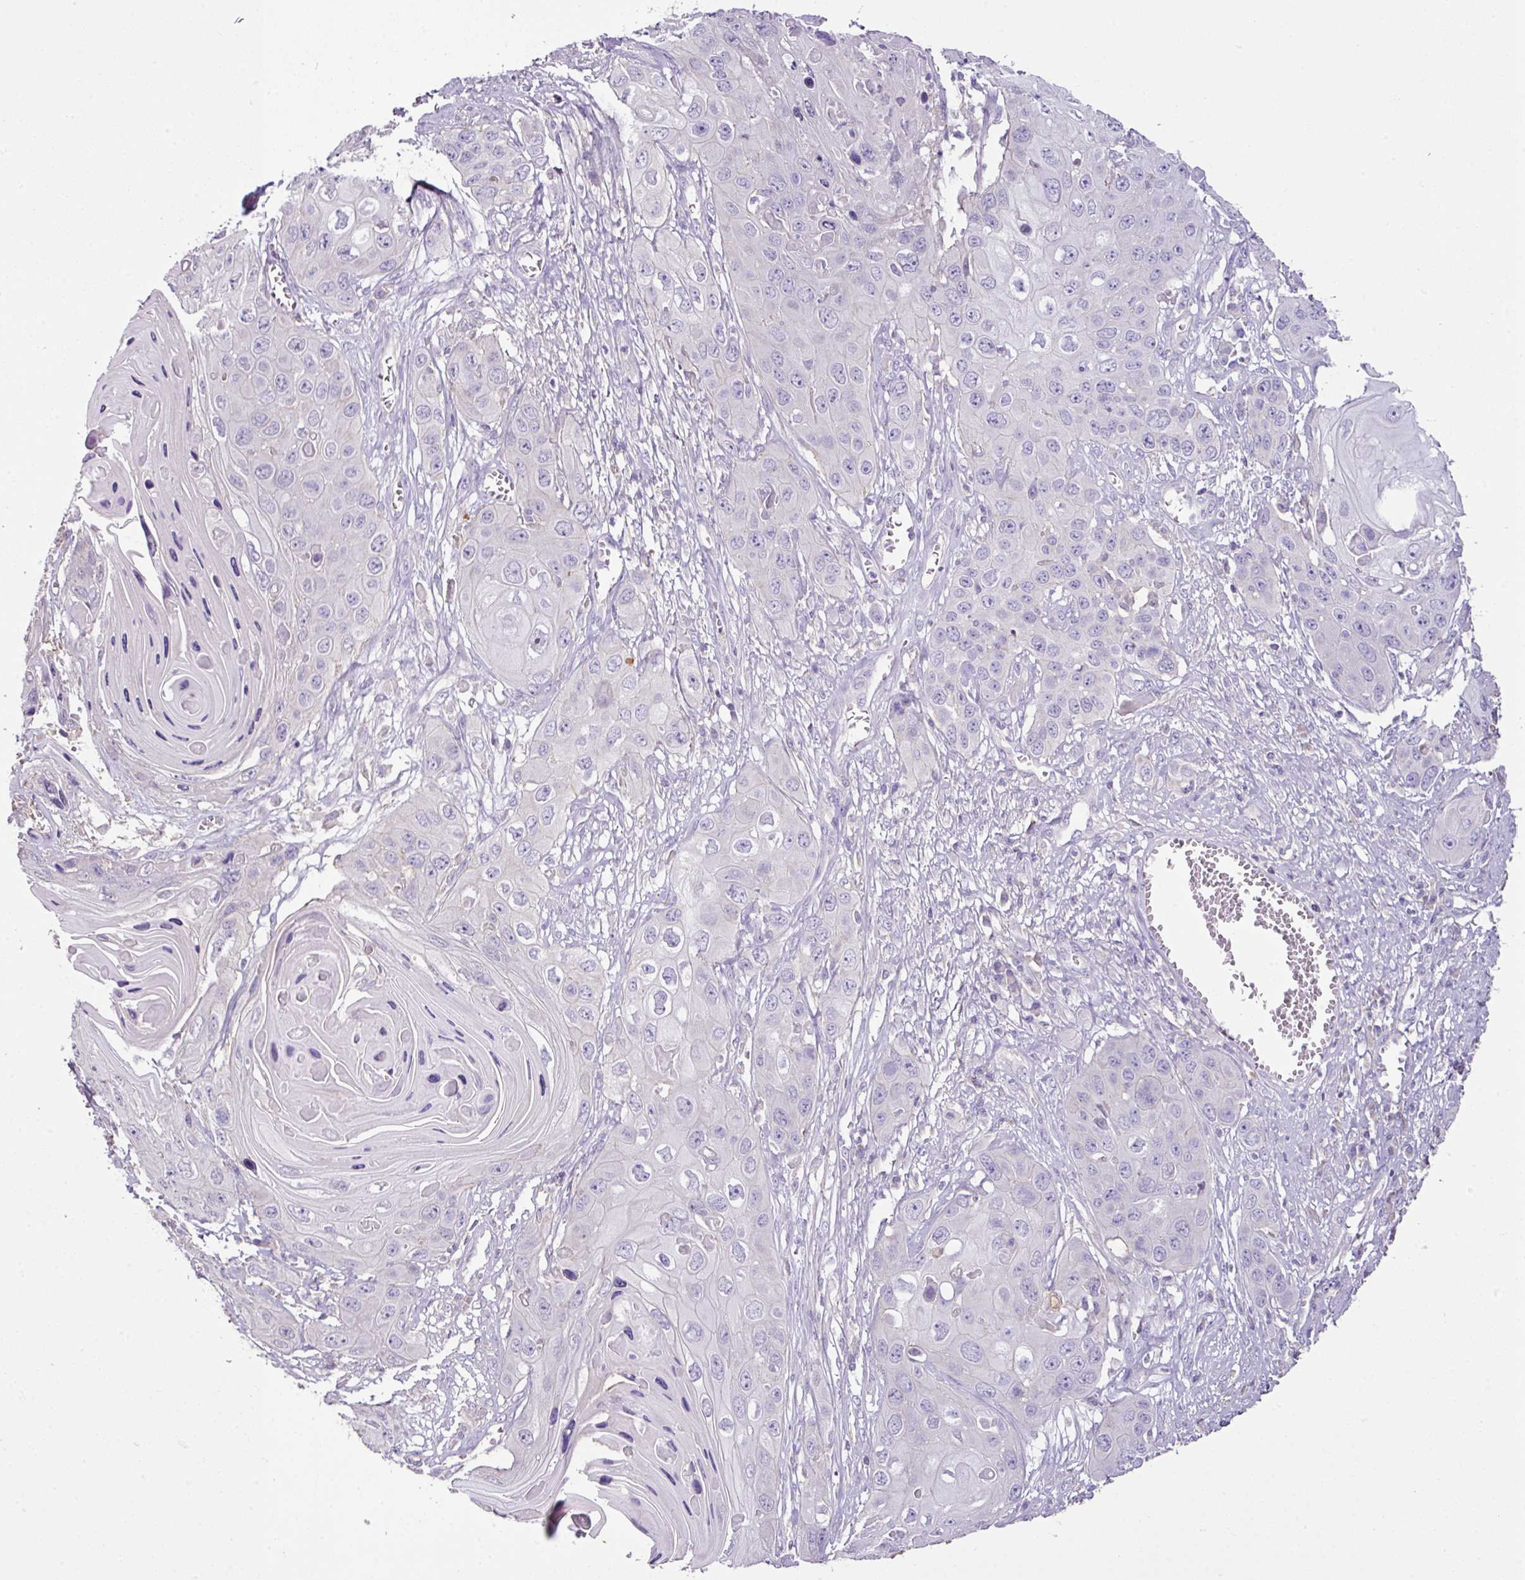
{"staining": {"intensity": "negative", "quantity": "none", "location": "none"}, "tissue": "skin cancer", "cell_type": "Tumor cells", "image_type": "cancer", "snomed": [{"axis": "morphology", "description": "Squamous cell carcinoma, NOS"}, {"axis": "topography", "description": "Skin"}], "caption": "Immunohistochemistry of skin cancer demonstrates no staining in tumor cells. (DAB (3,3'-diaminobenzidine) immunohistochemistry, high magnification).", "gene": "AGR3", "patient": {"sex": "male", "age": 55}}